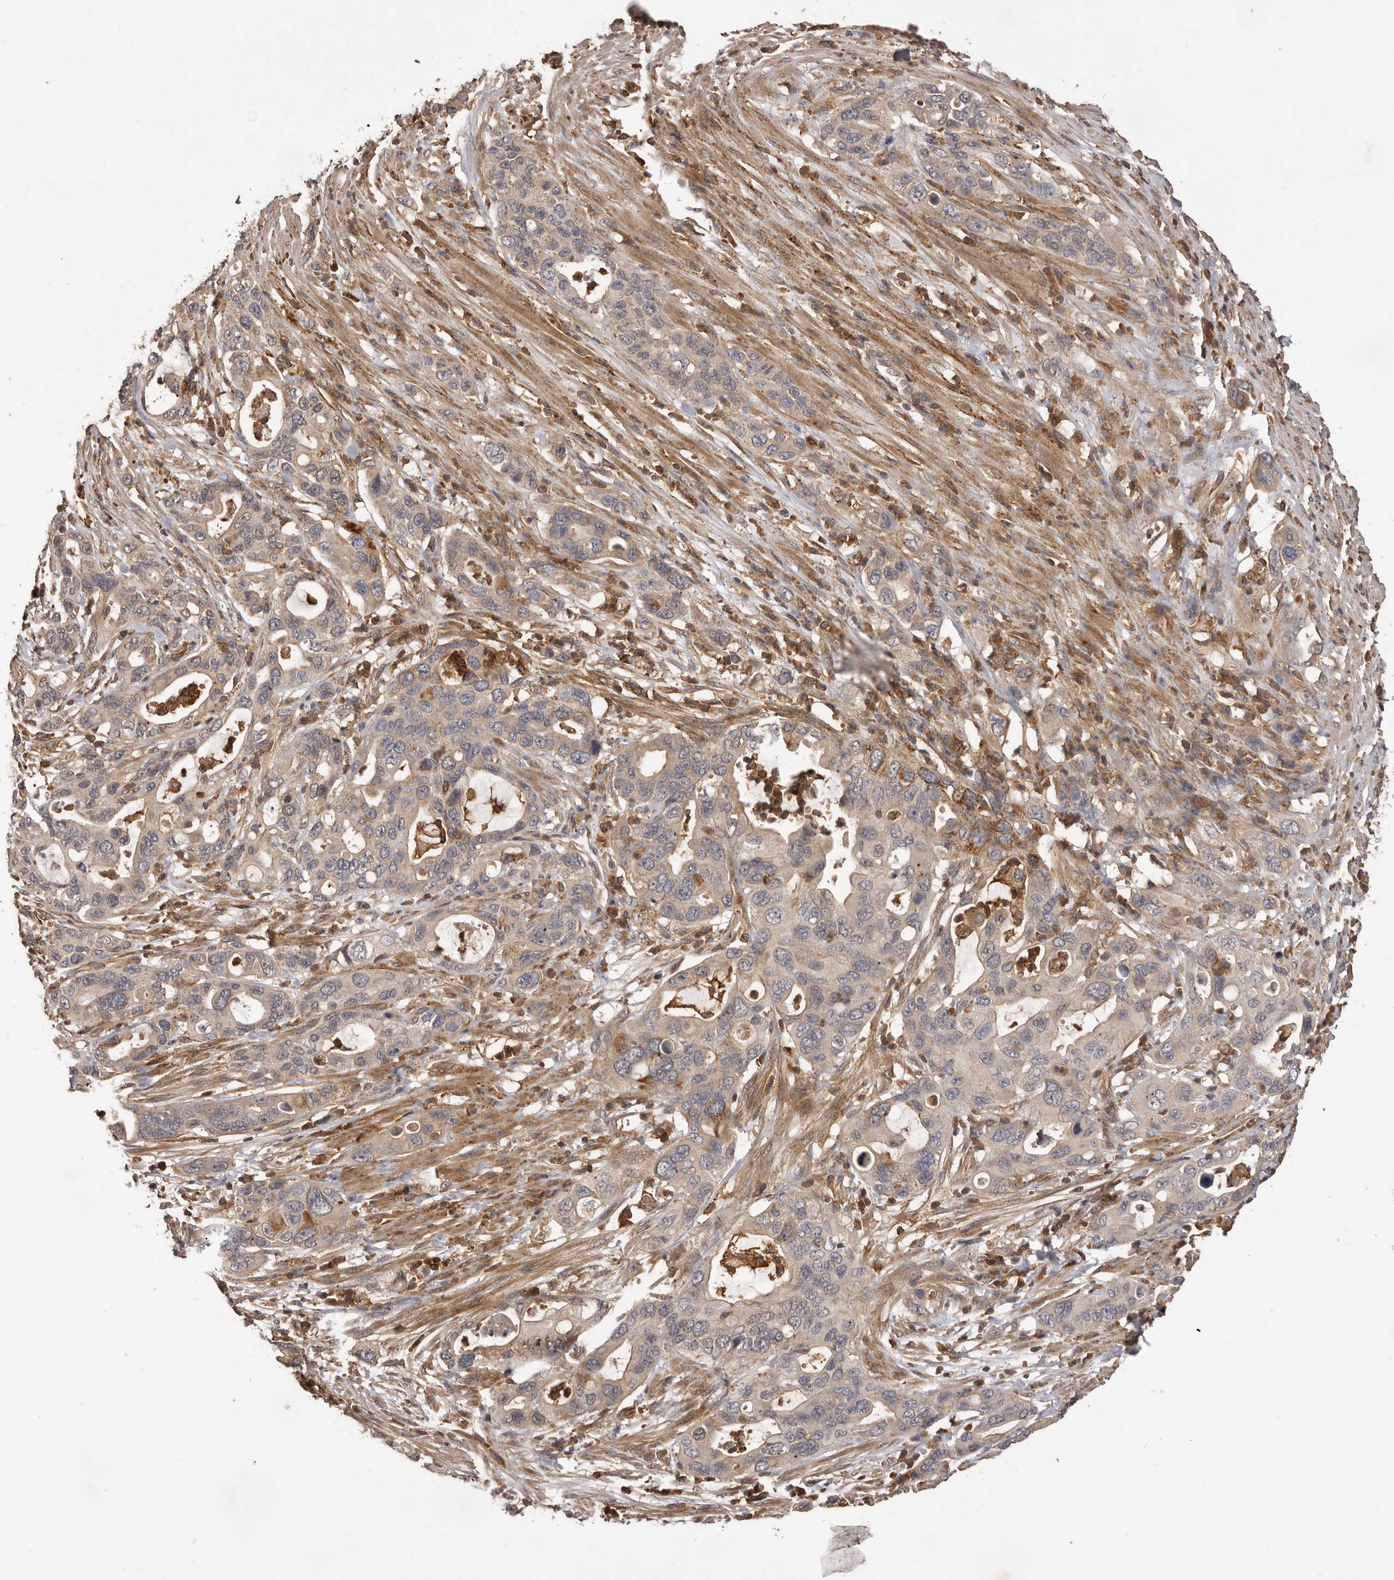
{"staining": {"intensity": "negative", "quantity": "none", "location": "none"}, "tissue": "pancreatic cancer", "cell_type": "Tumor cells", "image_type": "cancer", "snomed": [{"axis": "morphology", "description": "Adenocarcinoma, NOS"}, {"axis": "topography", "description": "Pancreas"}], "caption": "Immunohistochemistry image of neoplastic tissue: pancreatic cancer stained with DAB (3,3'-diaminobenzidine) shows no significant protein staining in tumor cells.", "gene": "GLIPR2", "patient": {"sex": "female", "age": 71}}